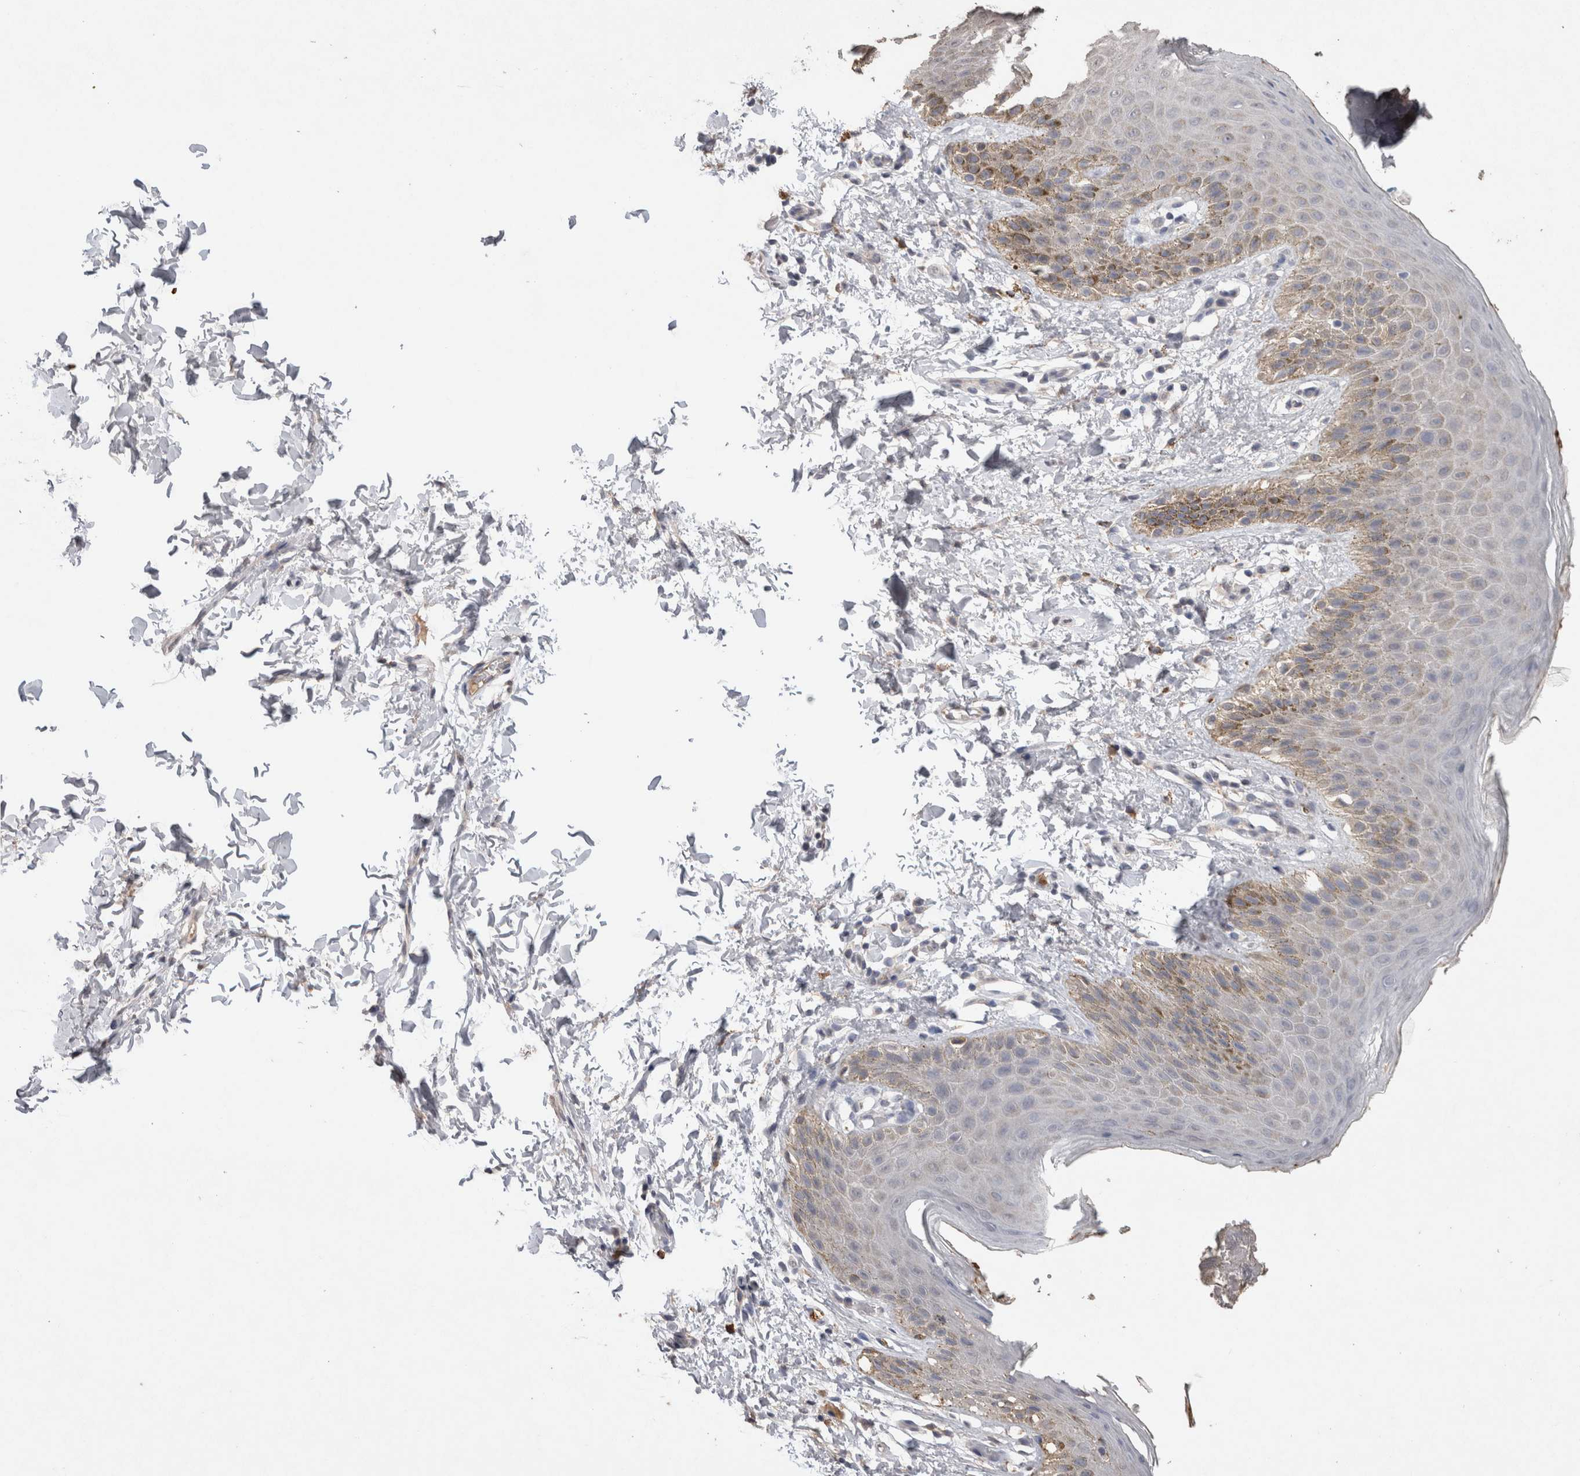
{"staining": {"intensity": "moderate", "quantity": "<25%", "location": "cytoplasmic/membranous"}, "tissue": "skin", "cell_type": "Epidermal cells", "image_type": "normal", "snomed": [{"axis": "morphology", "description": "Normal tissue, NOS"}, {"axis": "topography", "description": "Anal"}, {"axis": "topography", "description": "Peripheral nerve tissue"}], "caption": "Protein expression analysis of unremarkable human skin reveals moderate cytoplasmic/membranous staining in approximately <25% of epidermal cells.", "gene": "FABP7", "patient": {"sex": "male", "age": 44}}